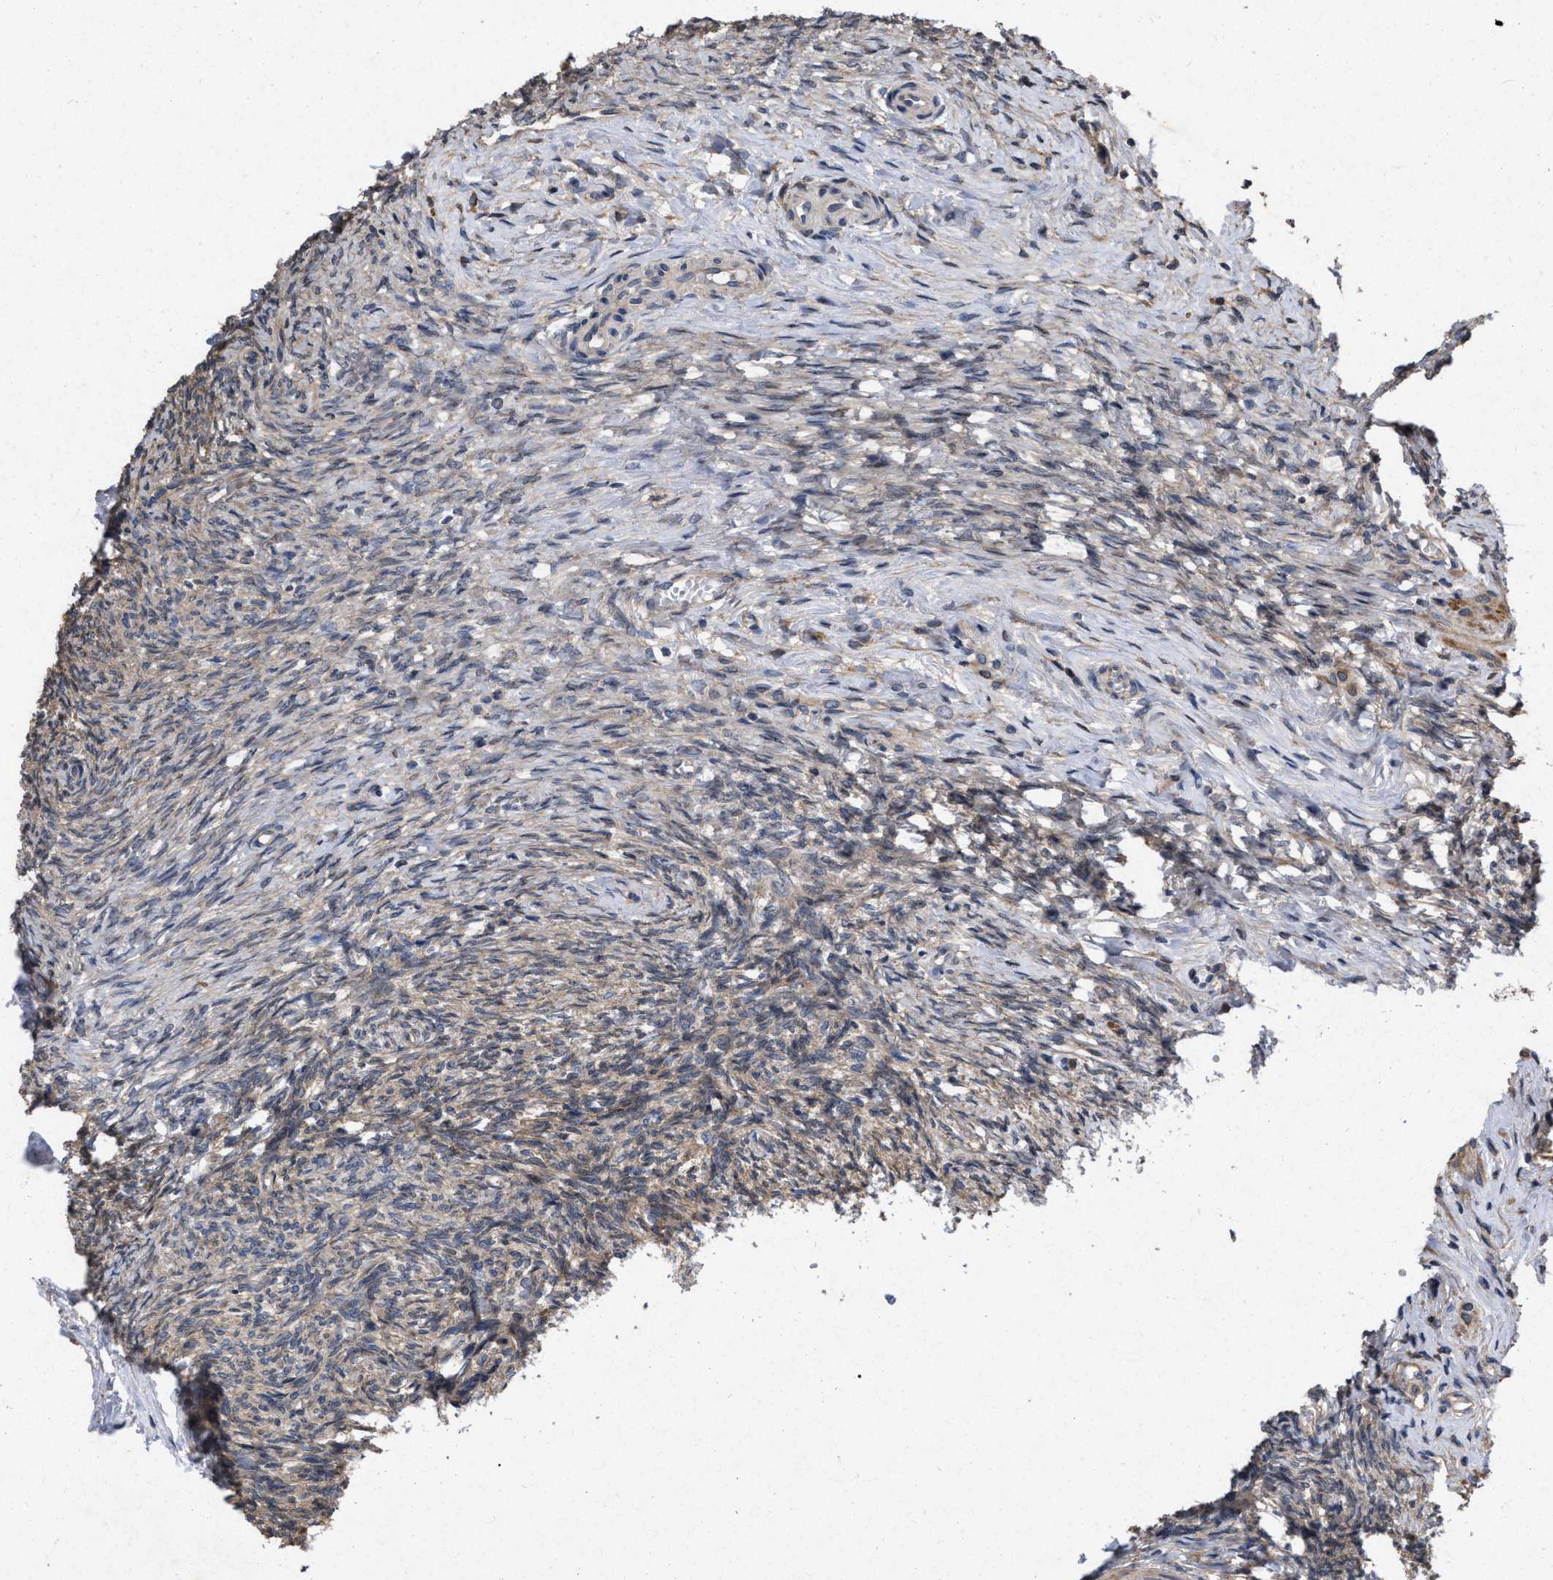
{"staining": {"intensity": "strong", "quantity": ">75%", "location": "cytoplasmic/membranous"}, "tissue": "ovary", "cell_type": "Follicle cells", "image_type": "normal", "snomed": [{"axis": "morphology", "description": "Normal tissue, NOS"}, {"axis": "topography", "description": "Ovary"}], "caption": "Follicle cells exhibit strong cytoplasmic/membranous expression in about >75% of cells in normal ovary.", "gene": "CDKN2C", "patient": {"sex": "female", "age": 41}}